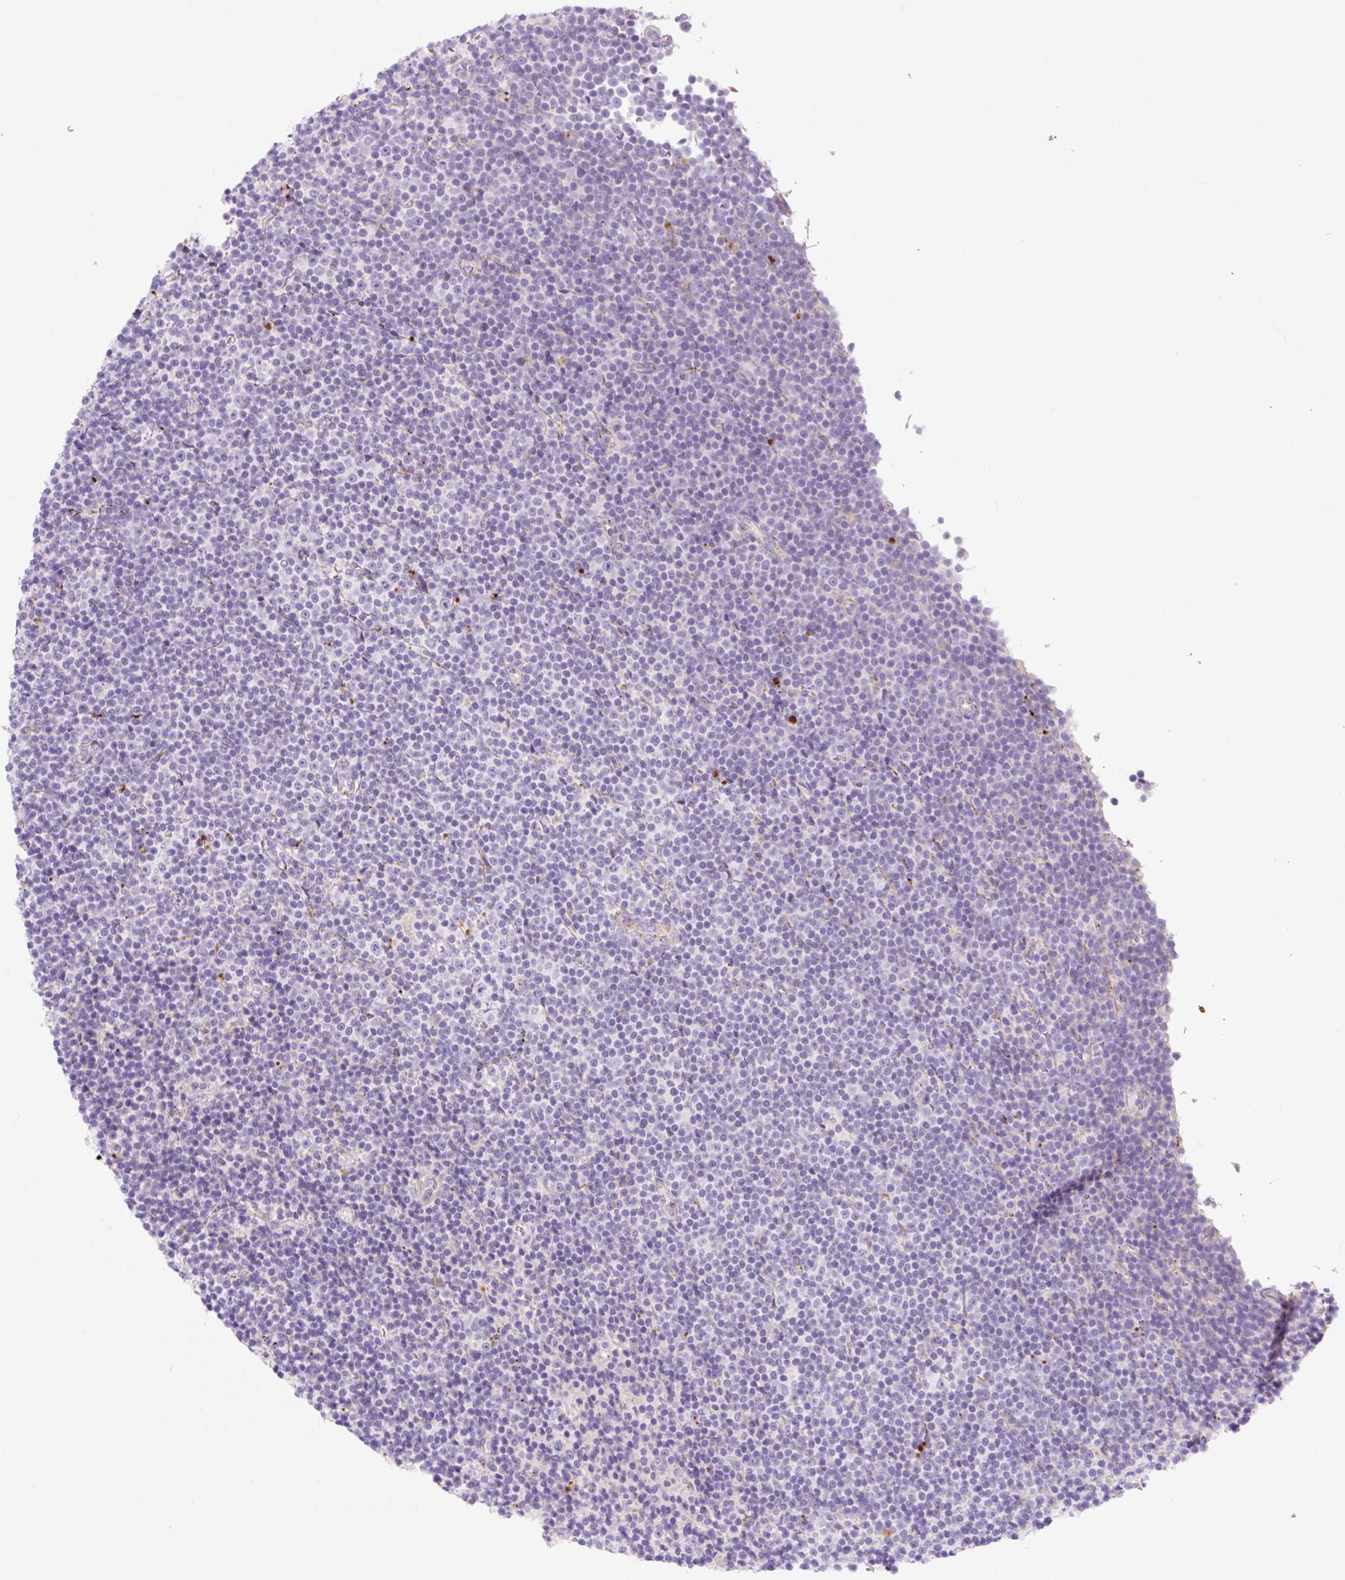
{"staining": {"intensity": "negative", "quantity": "none", "location": "none"}, "tissue": "lymphoma", "cell_type": "Tumor cells", "image_type": "cancer", "snomed": [{"axis": "morphology", "description": "Malignant lymphoma, non-Hodgkin's type, Low grade"}, {"axis": "topography", "description": "Lymph node"}], "caption": "The photomicrograph displays no staining of tumor cells in lymphoma.", "gene": "HEXA", "patient": {"sex": "female", "age": 67}}